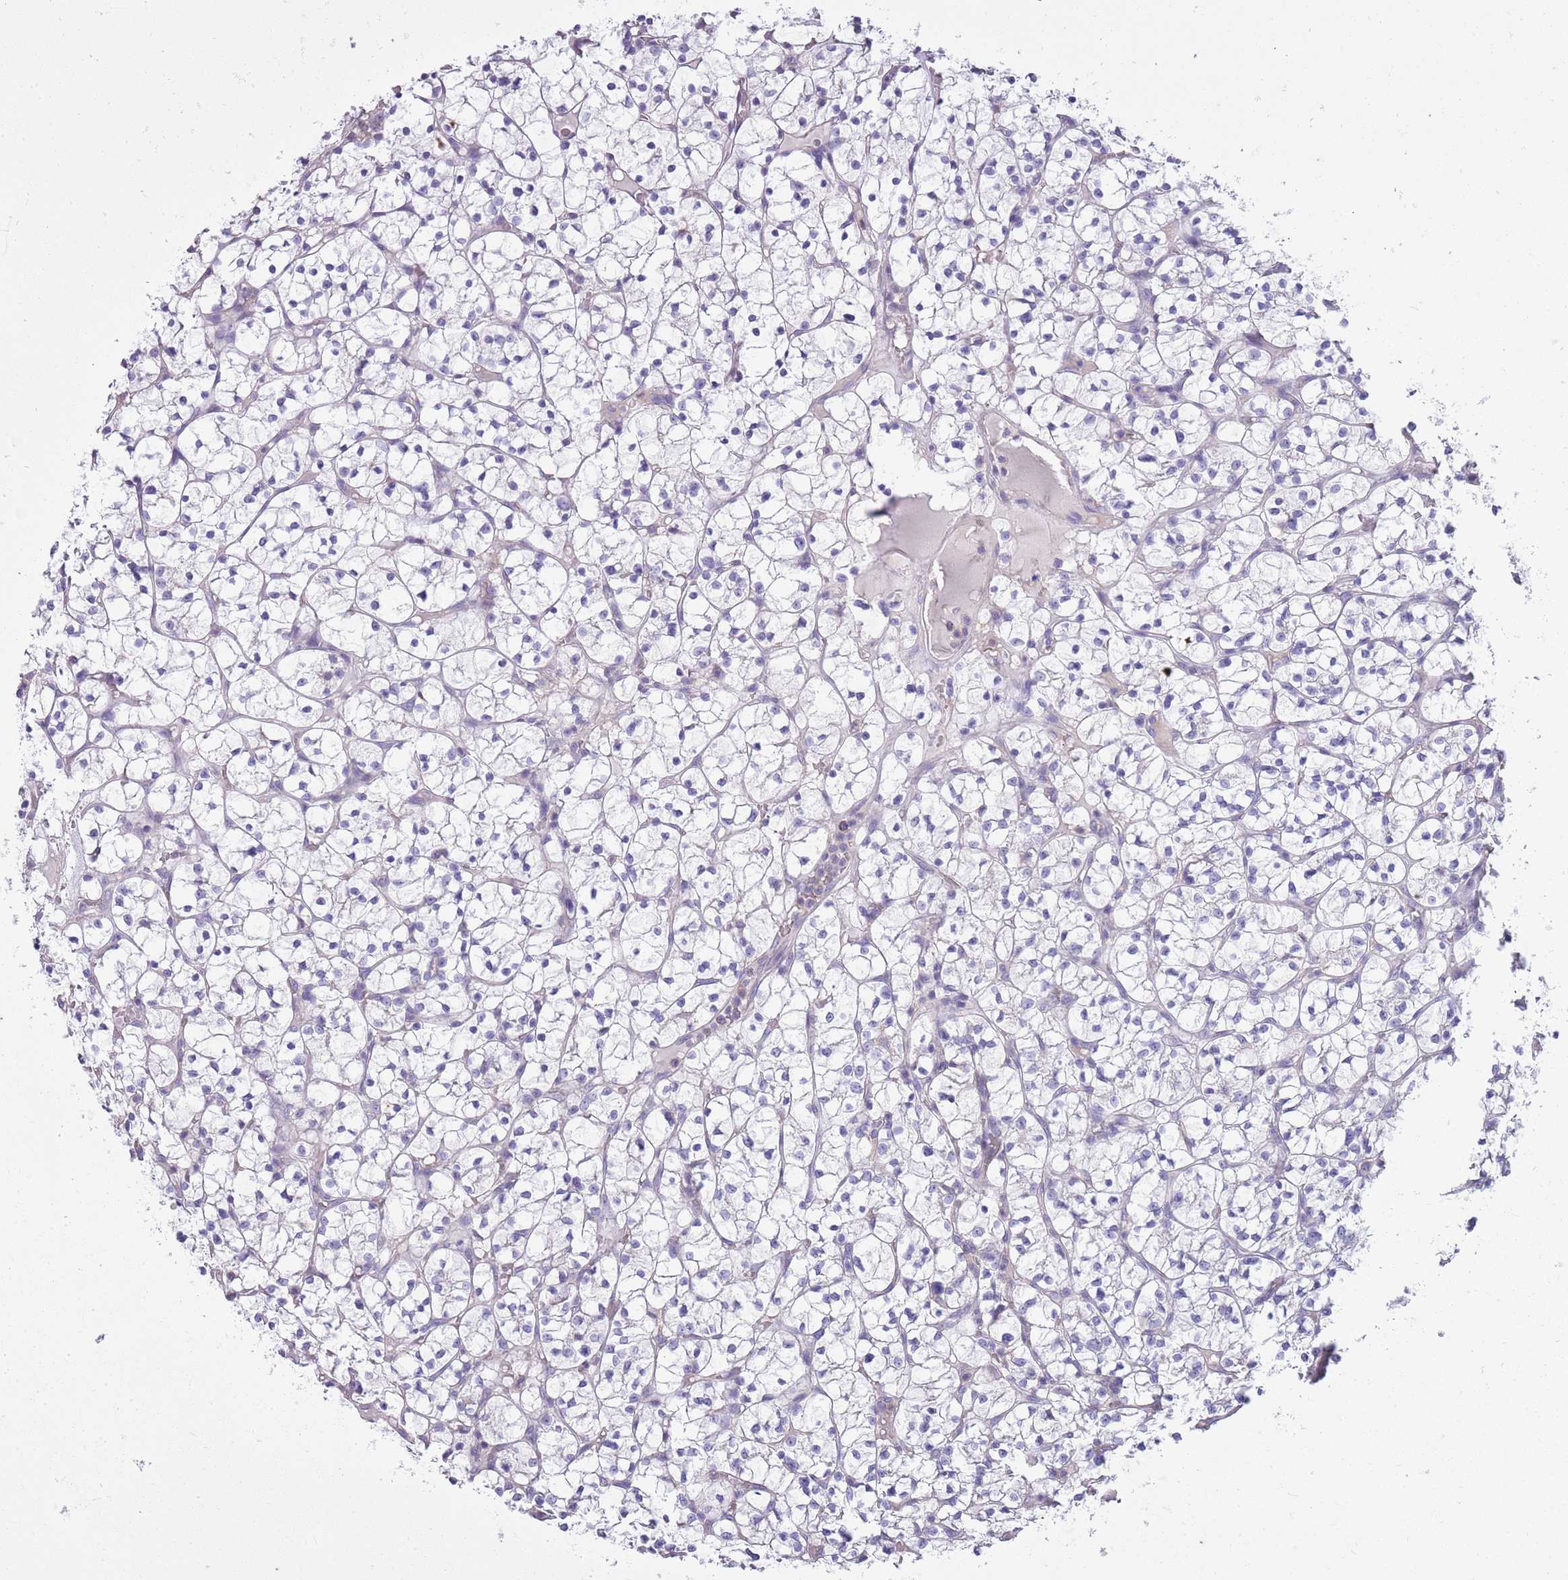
{"staining": {"intensity": "negative", "quantity": "none", "location": "none"}, "tissue": "renal cancer", "cell_type": "Tumor cells", "image_type": "cancer", "snomed": [{"axis": "morphology", "description": "Adenocarcinoma, NOS"}, {"axis": "topography", "description": "Kidney"}], "caption": "The image shows no significant staining in tumor cells of adenocarcinoma (renal).", "gene": "CNPPD1", "patient": {"sex": "female", "age": 64}}